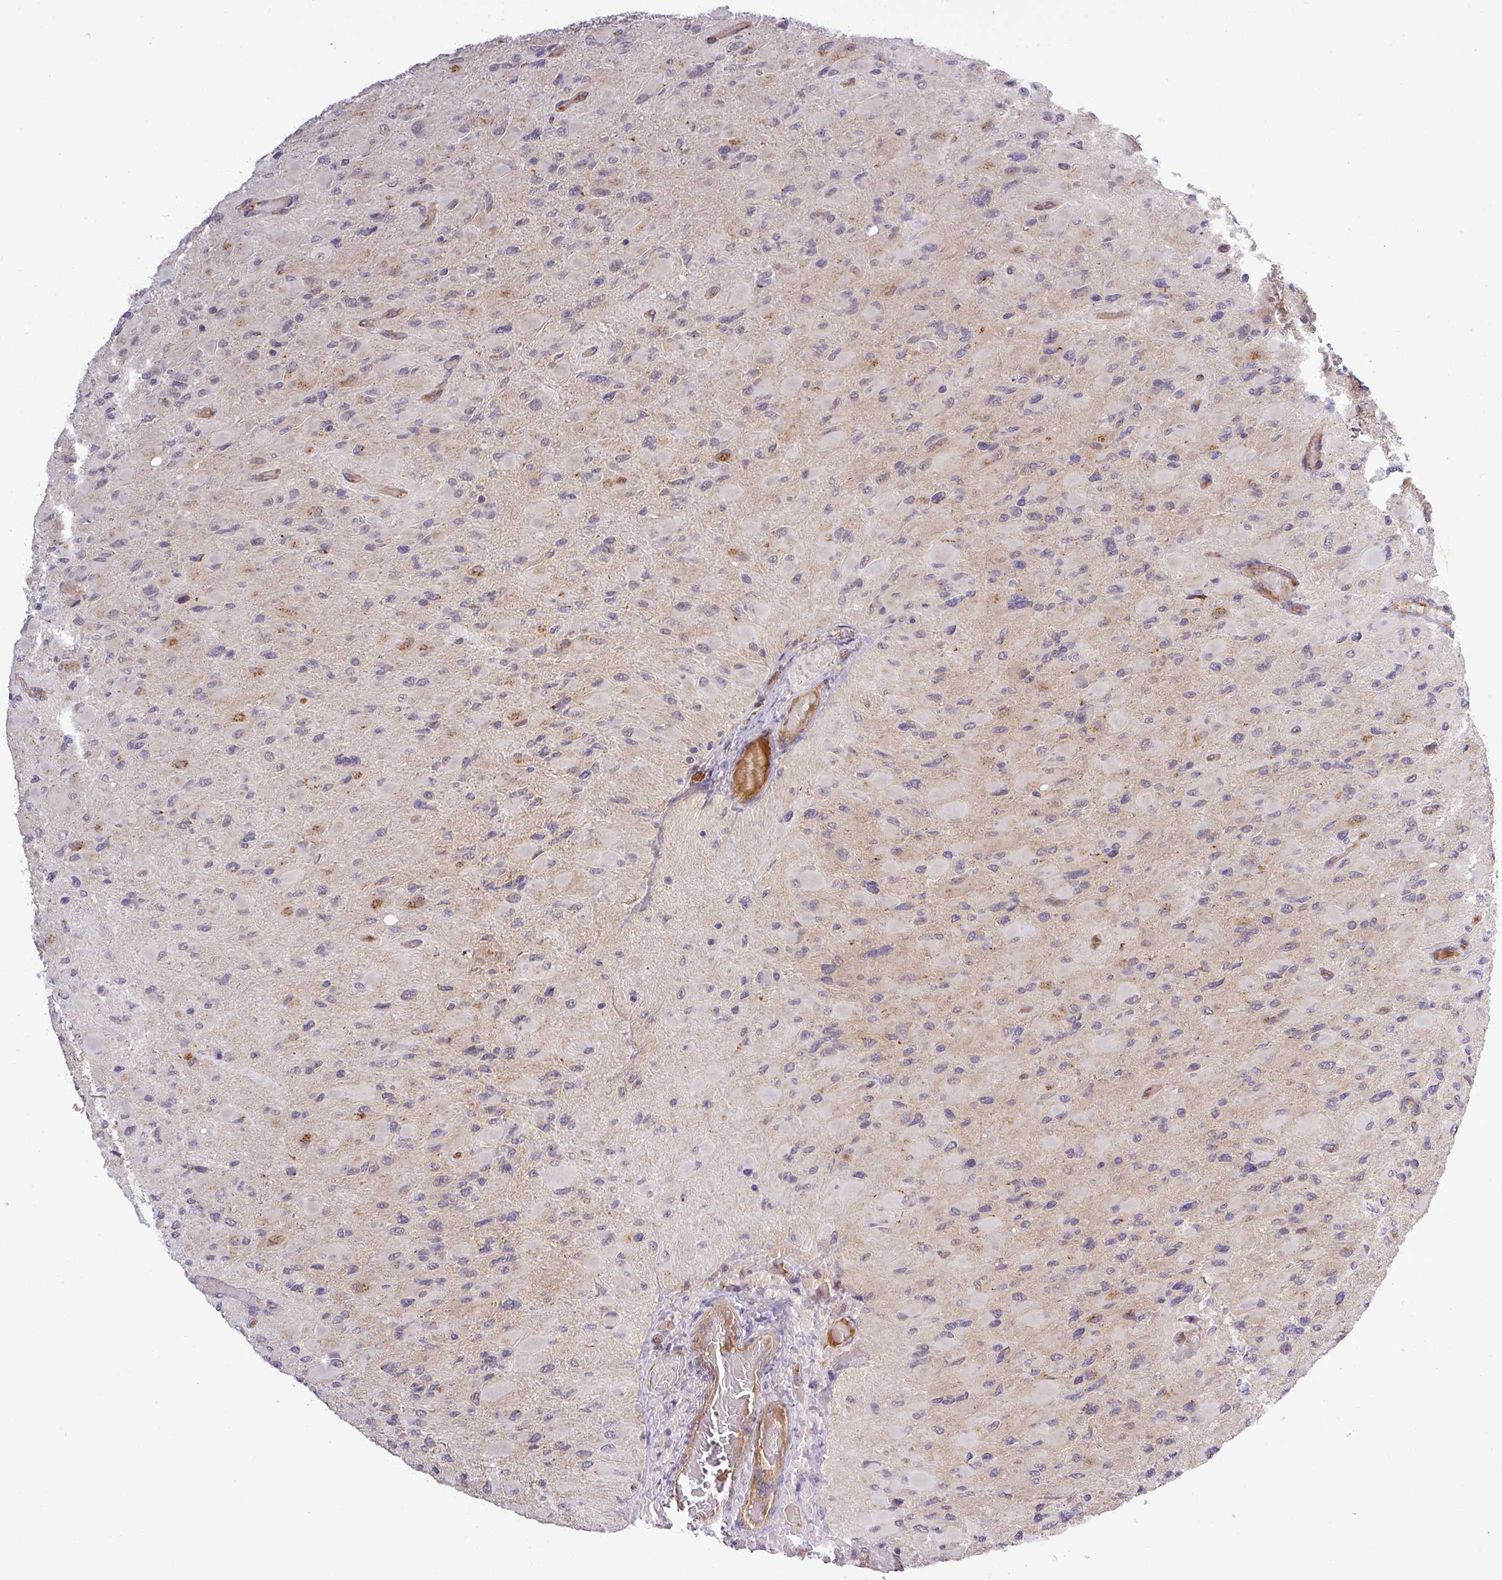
{"staining": {"intensity": "negative", "quantity": "none", "location": "none"}, "tissue": "glioma", "cell_type": "Tumor cells", "image_type": "cancer", "snomed": [{"axis": "morphology", "description": "Glioma, malignant, High grade"}, {"axis": "topography", "description": "Cerebral cortex"}], "caption": "Glioma stained for a protein using IHC demonstrates no positivity tumor cells.", "gene": "PCDH1", "patient": {"sex": "female", "age": 36}}